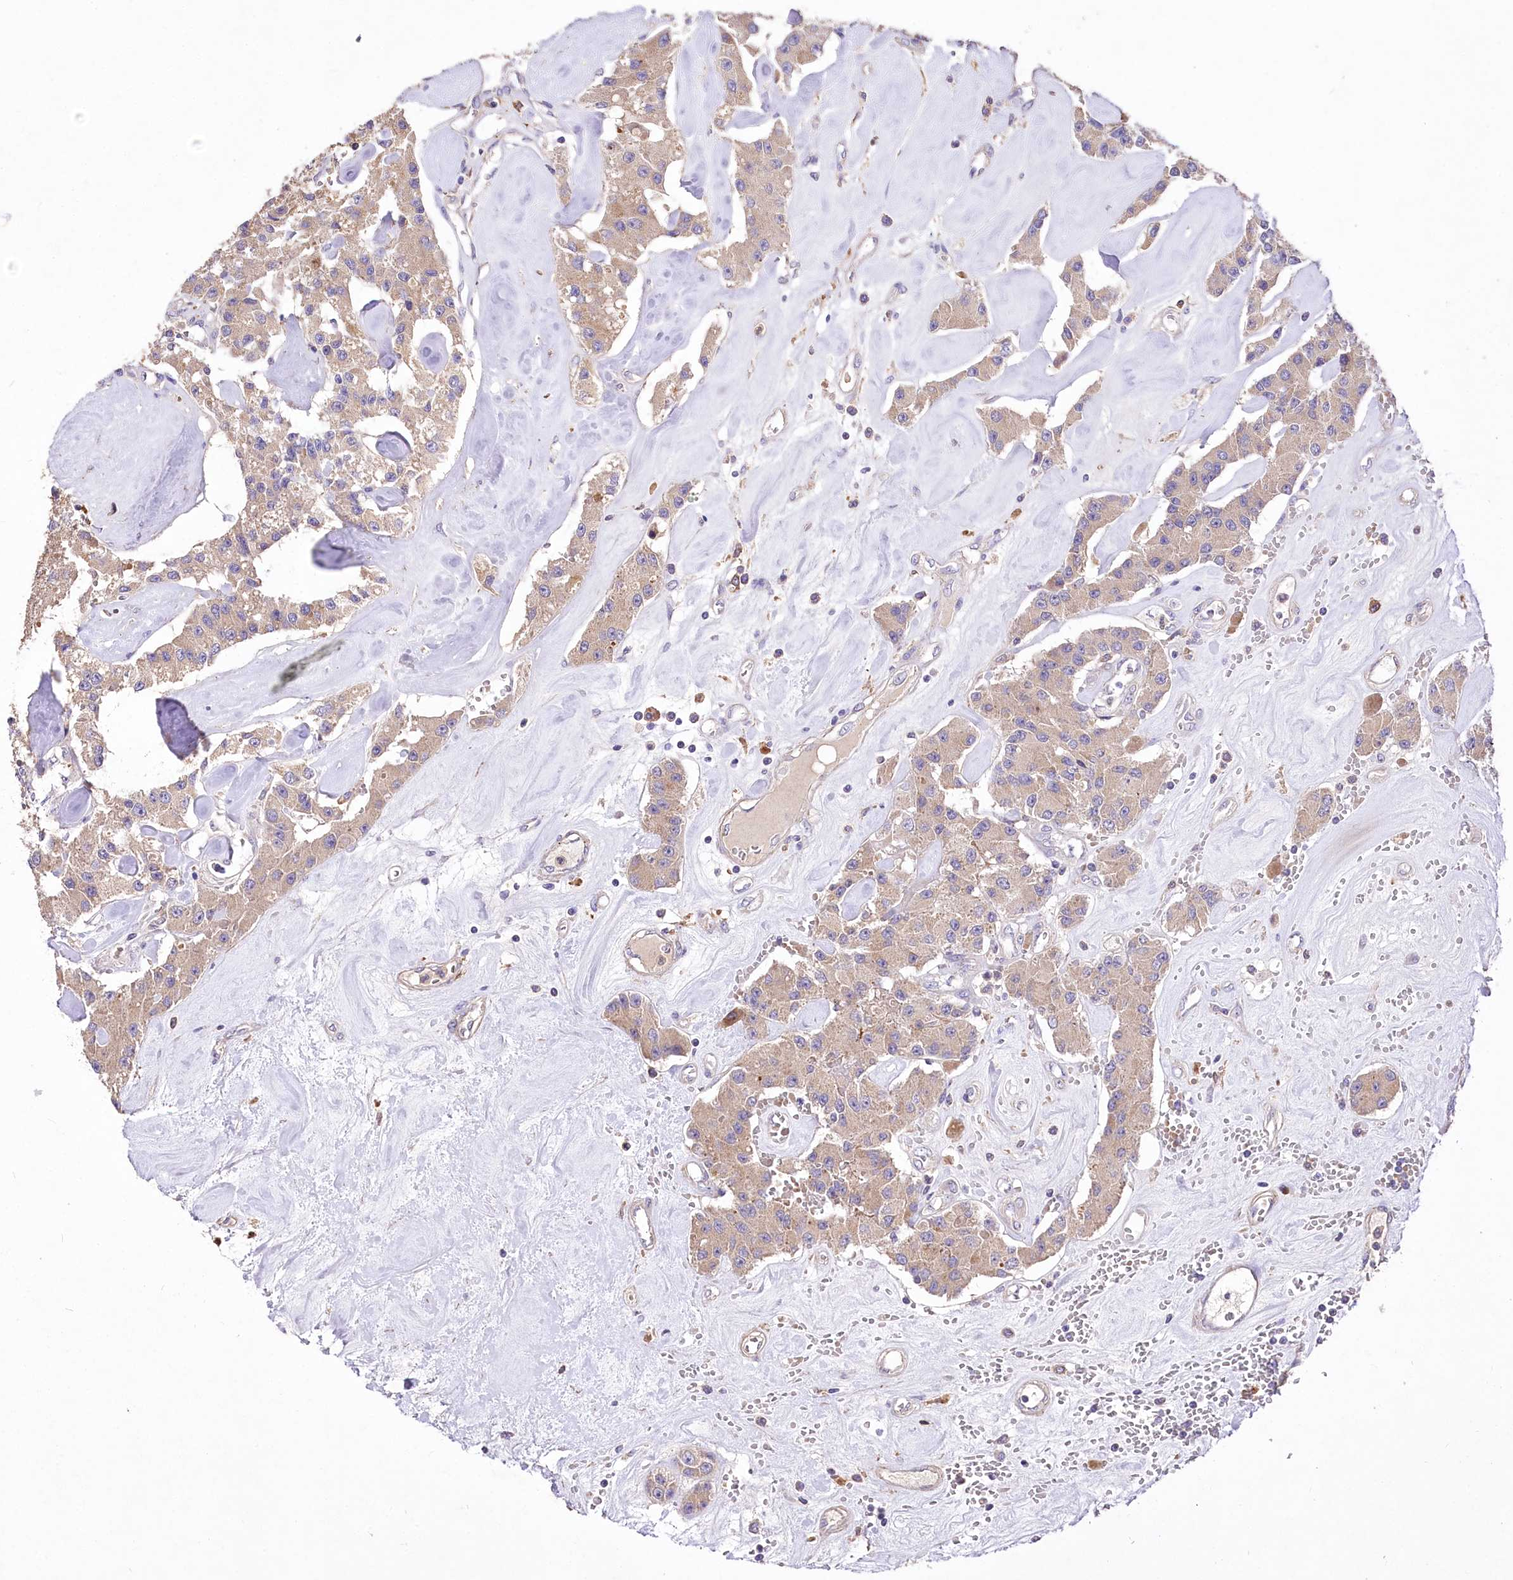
{"staining": {"intensity": "moderate", "quantity": ">75%", "location": "cytoplasmic/membranous"}, "tissue": "carcinoid", "cell_type": "Tumor cells", "image_type": "cancer", "snomed": [{"axis": "morphology", "description": "Carcinoid, malignant, NOS"}, {"axis": "topography", "description": "Pancreas"}], "caption": "Immunohistochemistry histopathology image of neoplastic tissue: carcinoid stained using immunohistochemistry shows medium levels of moderate protein expression localized specifically in the cytoplasmic/membranous of tumor cells, appearing as a cytoplasmic/membranous brown color.", "gene": "PCYOX1L", "patient": {"sex": "male", "age": 41}}